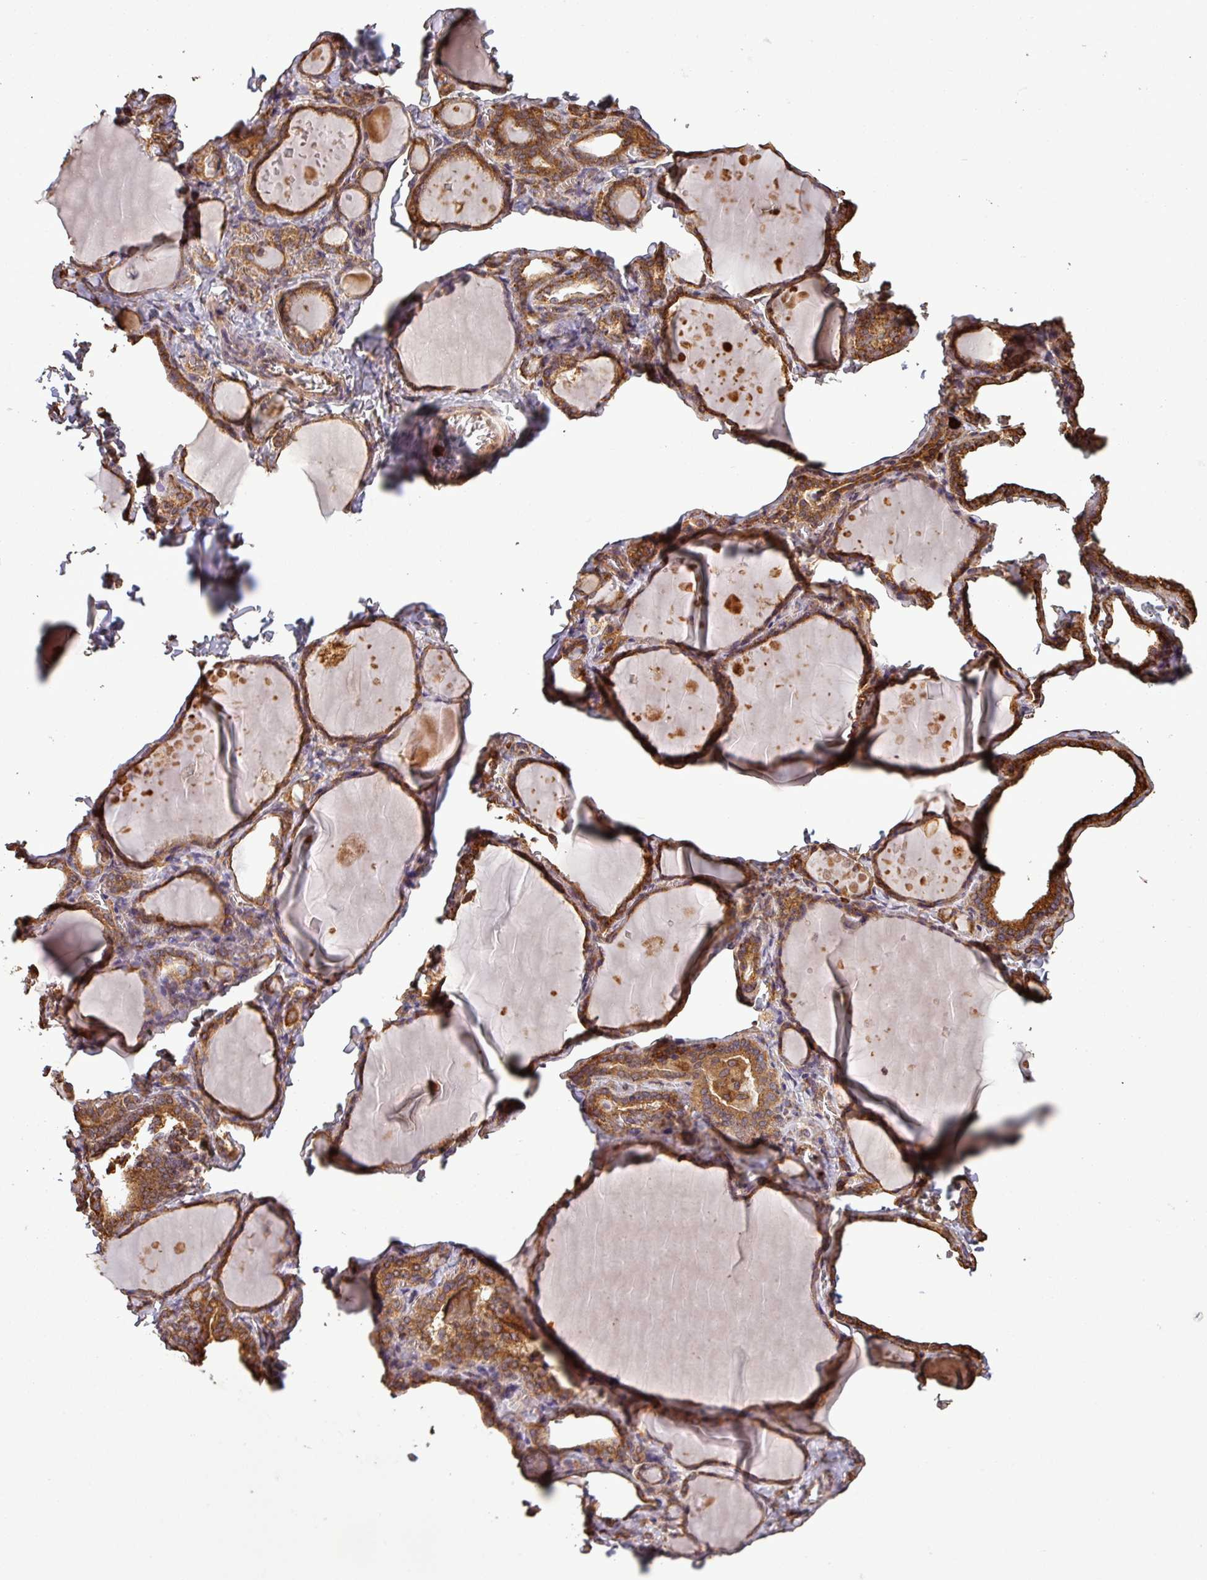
{"staining": {"intensity": "strong", "quantity": ">75%", "location": "cytoplasmic/membranous"}, "tissue": "thyroid gland", "cell_type": "Glandular cells", "image_type": "normal", "snomed": [{"axis": "morphology", "description": "Normal tissue, NOS"}, {"axis": "topography", "description": "Thyroid gland"}], "caption": "Benign thyroid gland demonstrates strong cytoplasmic/membranous expression in about >75% of glandular cells.", "gene": "PLEKHM1", "patient": {"sex": "female", "age": 42}}